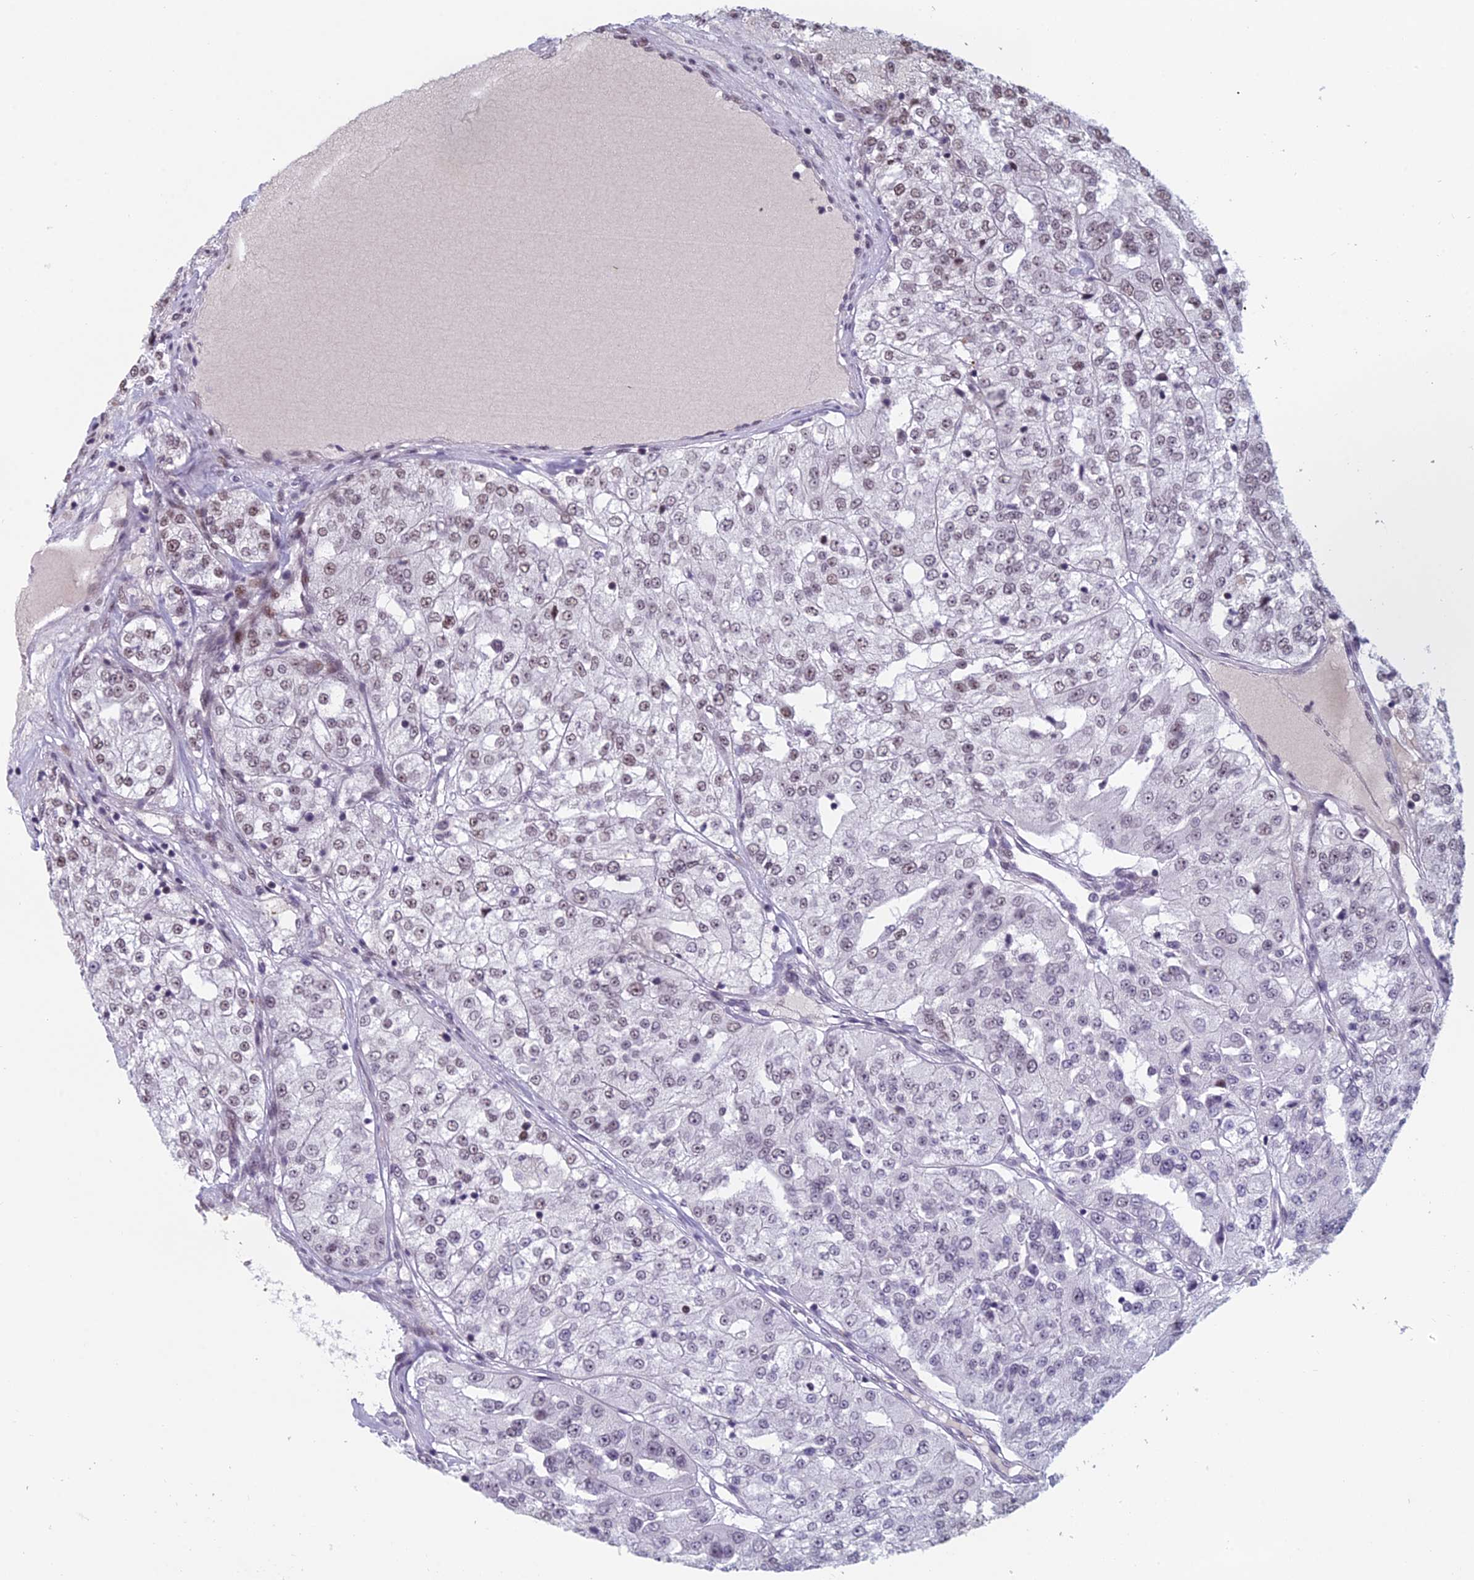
{"staining": {"intensity": "weak", "quantity": "25%-75%", "location": "nuclear"}, "tissue": "renal cancer", "cell_type": "Tumor cells", "image_type": "cancer", "snomed": [{"axis": "morphology", "description": "Adenocarcinoma, NOS"}, {"axis": "topography", "description": "Kidney"}], "caption": "High-power microscopy captured an immunohistochemistry micrograph of renal cancer (adenocarcinoma), revealing weak nuclear staining in approximately 25%-75% of tumor cells.", "gene": "RGS17", "patient": {"sex": "female", "age": 63}}